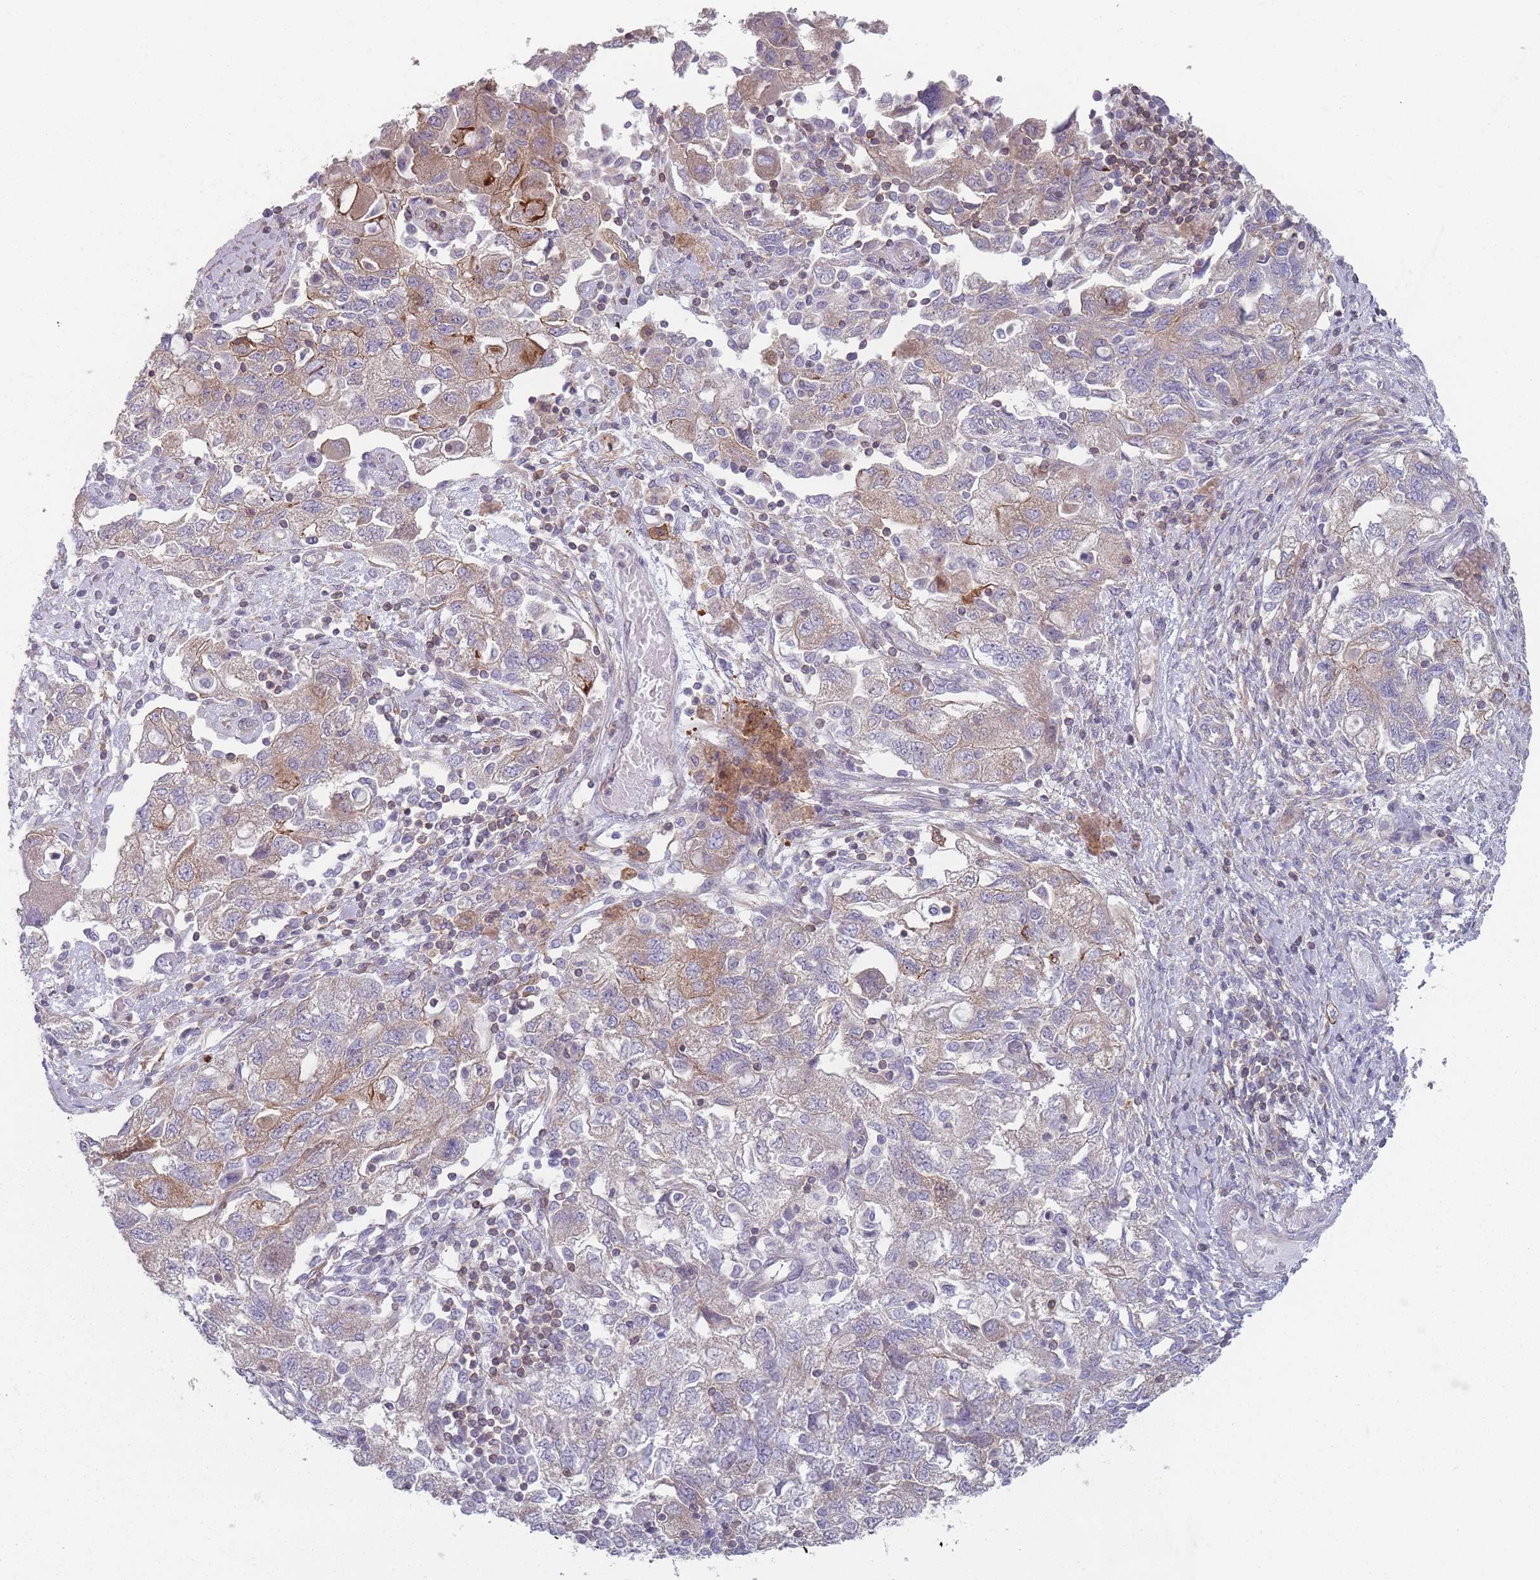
{"staining": {"intensity": "weak", "quantity": "<25%", "location": "cytoplasmic/membranous"}, "tissue": "ovarian cancer", "cell_type": "Tumor cells", "image_type": "cancer", "snomed": [{"axis": "morphology", "description": "Carcinoma, NOS"}, {"axis": "morphology", "description": "Cystadenocarcinoma, serous, NOS"}, {"axis": "topography", "description": "Ovary"}], "caption": "Tumor cells are negative for protein expression in human carcinoma (ovarian).", "gene": "HSBP1L1", "patient": {"sex": "female", "age": 69}}